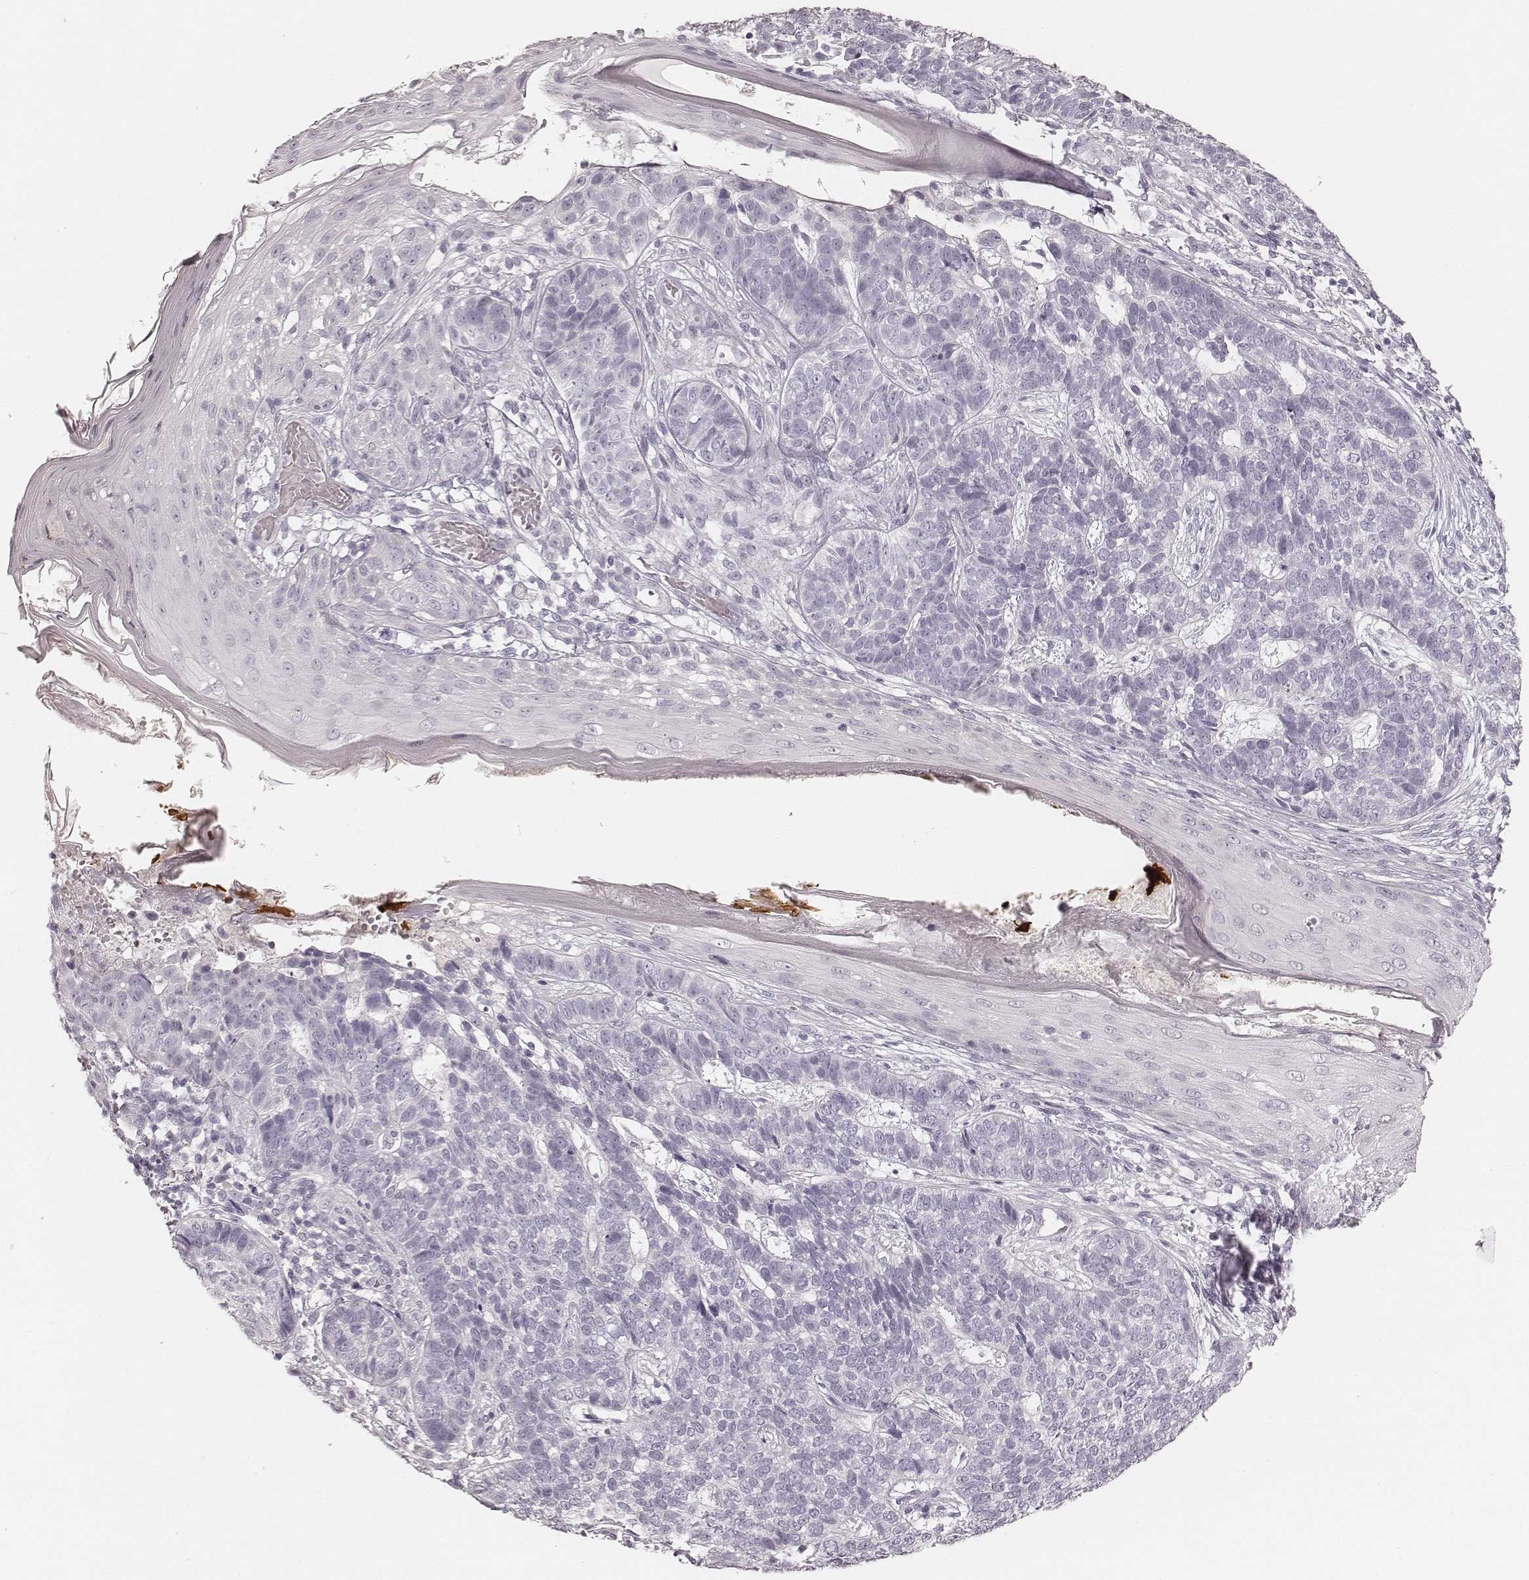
{"staining": {"intensity": "negative", "quantity": "none", "location": "none"}, "tissue": "skin cancer", "cell_type": "Tumor cells", "image_type": "cancer", "snomed": [{"axis": "morphology", "description": "Basal cell carcinoma"}, {"axis": "topography", "description": "Skin"}], "caption": "Basal cell carcinoma (skin) stained for a protein using immunohistochemistry reveals no expression tumor cells.", "gene": "KRT26", "patient": {"sex": "female", "age": 69}}